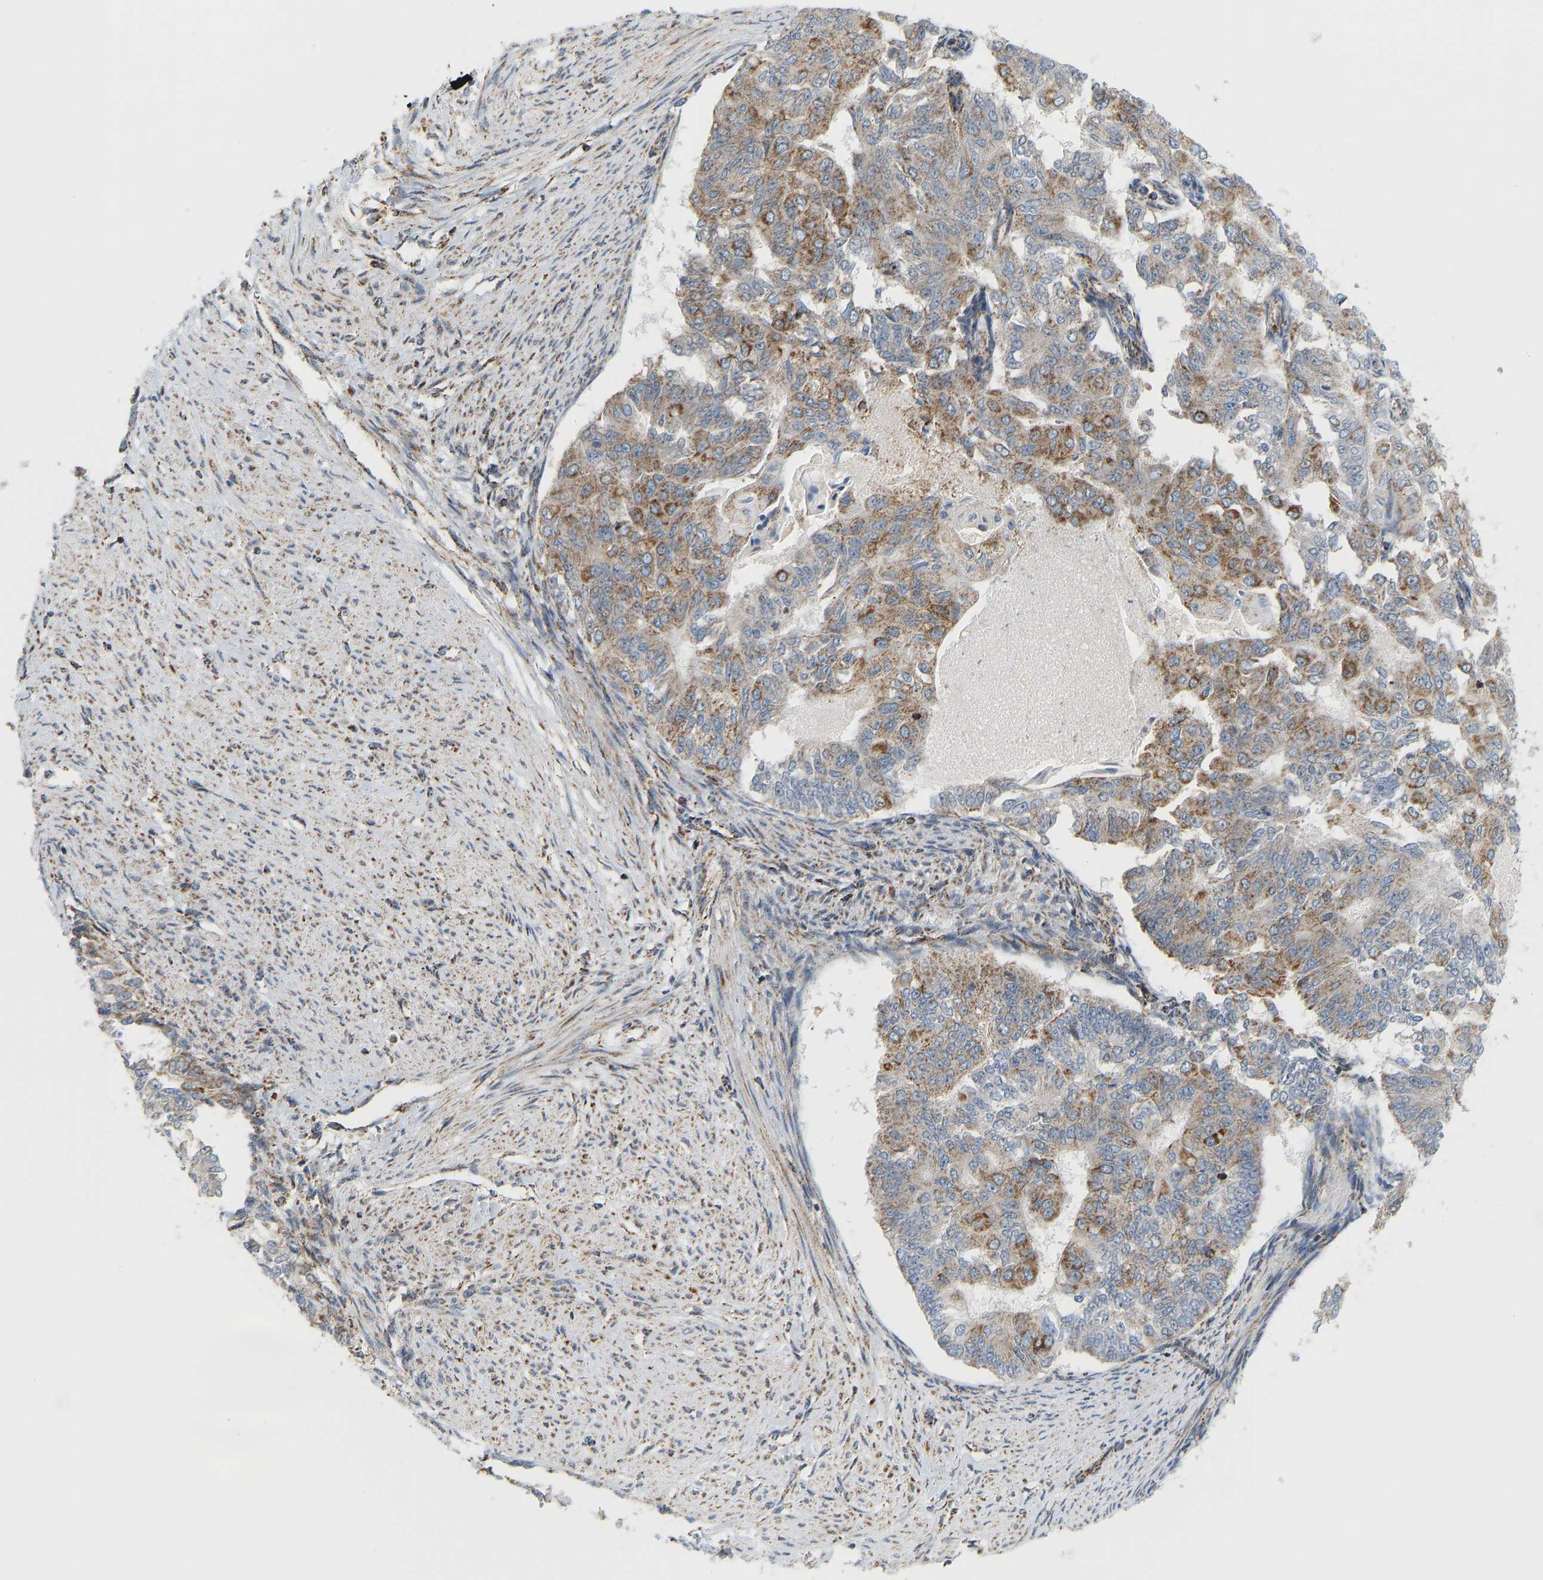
{"staining": {"intensity": "moderate", "quantity": ">75%", "location": "cytoplasmic/membranous"}, "tissue": "endometrial cancer", "cell_type": "Tumor cells", "image_type": "cancer", "snomed": [{"axis": "morphology", "description": "Adenocarcinoma, NOS"}, {"axis": "topography", "description": "Endometrium"}], "caption": "A high-resolution photomicrograph shows immunohistochemistry (IHC) staining of endometrial cancer, which shows moderate cytoplasmic/membranous positivity in approximately >75% of tumor cells. (Stains: DAB in brown, nuclei in blue, Microscopy: brightfield microscopy at high magnification).", "gene": "GPSM2", "patient": {"sex": "female", "age": 32}}